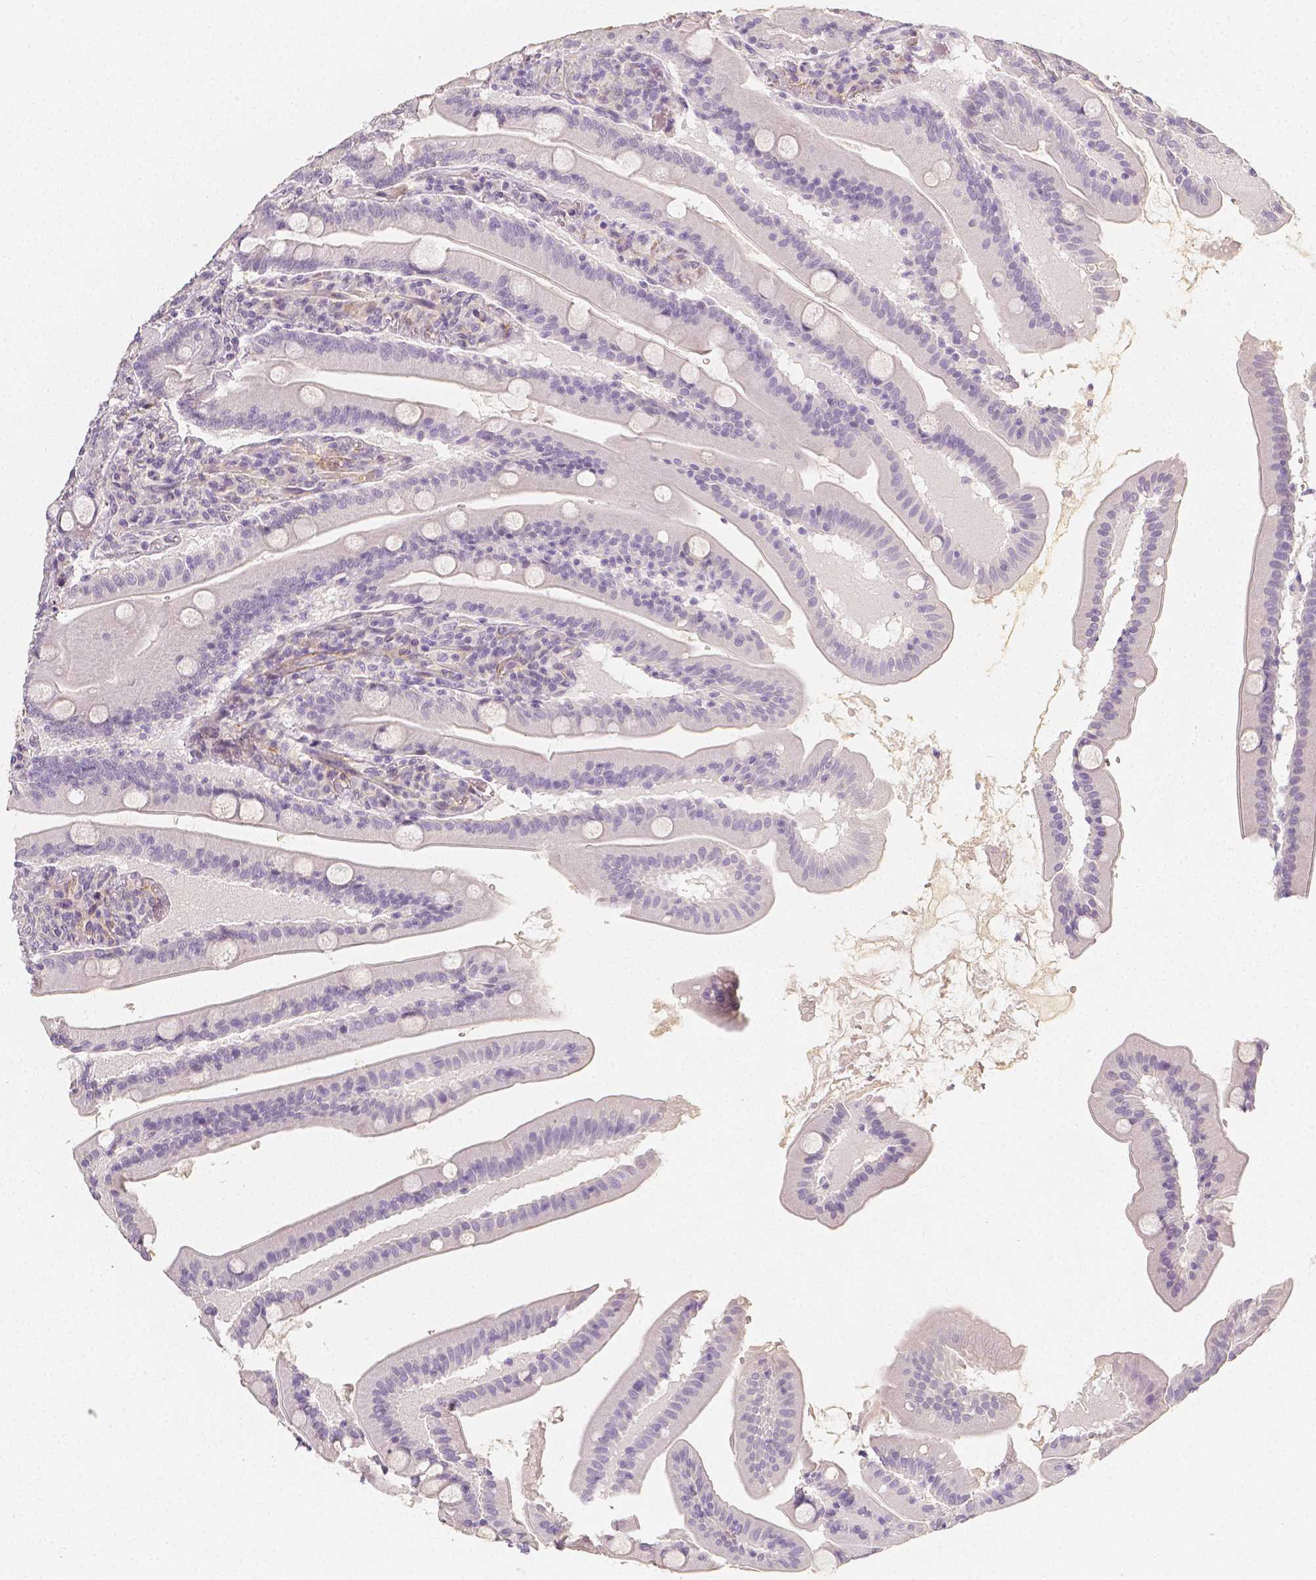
{"staining": {"intensity": "negative", "quantity": "none", "location": "none"}, "tissue": "small intestine", "cell_type": "Glandular cells", "image_type": "normal", "snomed": [{"axis": "morphology", "description": "Normal tissue, NOS"}, {"axis": "topography", "description": "Small intestine"}], "caption": "Immunohistochemical staining of benign small intestine exhibits no significant expression in glandular cells. (DAB immunohistochemistry (IHC), high magnification).", "gene": "THY1", "patient": {"sex": "male", "age": 37}}